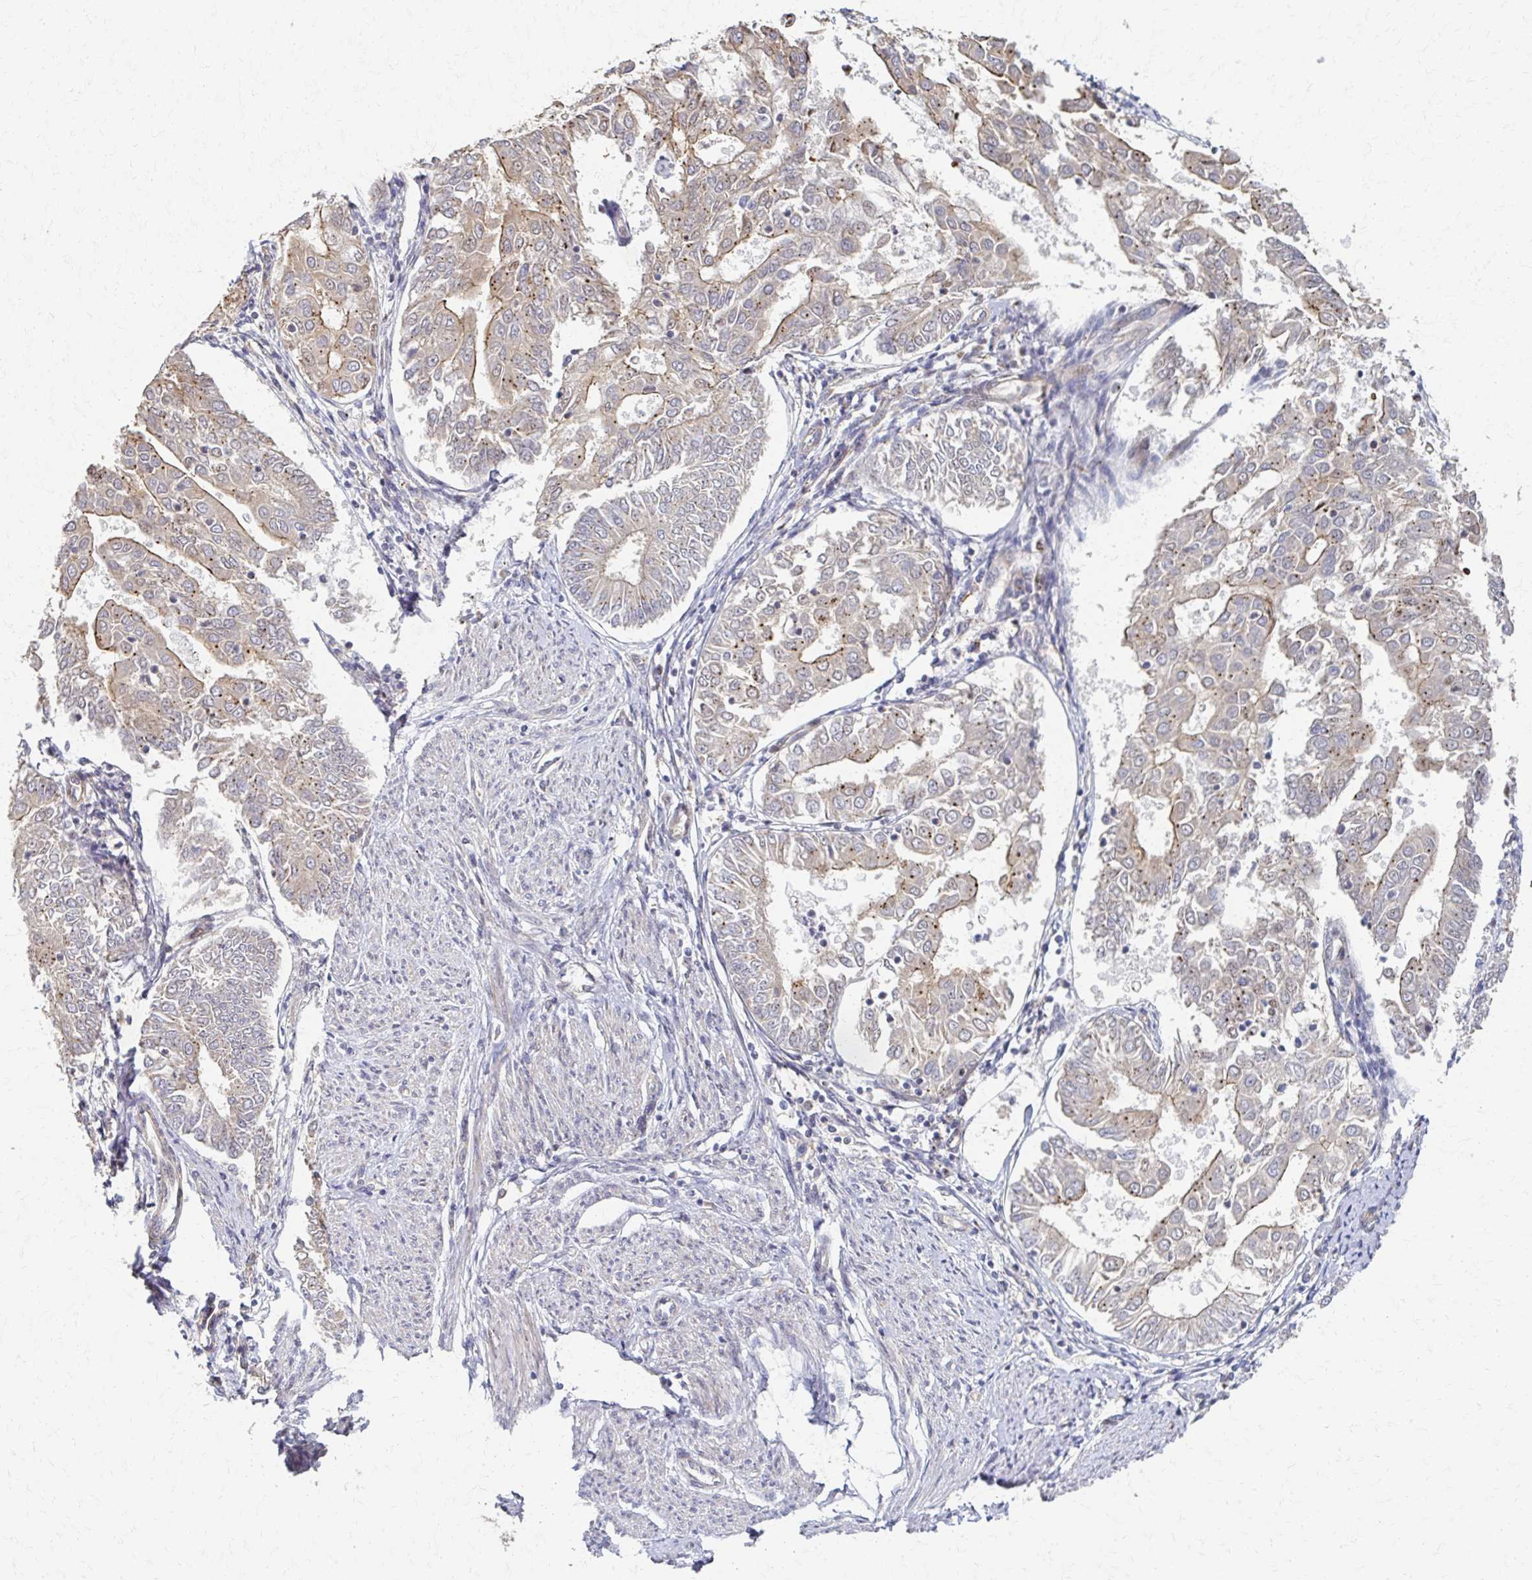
{"staining": {"intensity": "weak", "quantity": "25%-75%", "location": "cytoplasmic/membranous"}, "tissue": "endometrial cancer", "cell_type": "Tumor cells", "image_type": "cancer", "snomed": [{"axis": "morphology", "description": "Adenocarcinoma, NOS"}, {"axis": "topography", "description": "Endometrium"}], "caption": "Tumor cells demonstrate low levels of weak cytoplasmic/membranous expression in about 25%-75% of cells in endometrial cancer.", "gene": "SKA2", "patient": {"sex": "female", "age": 68}}